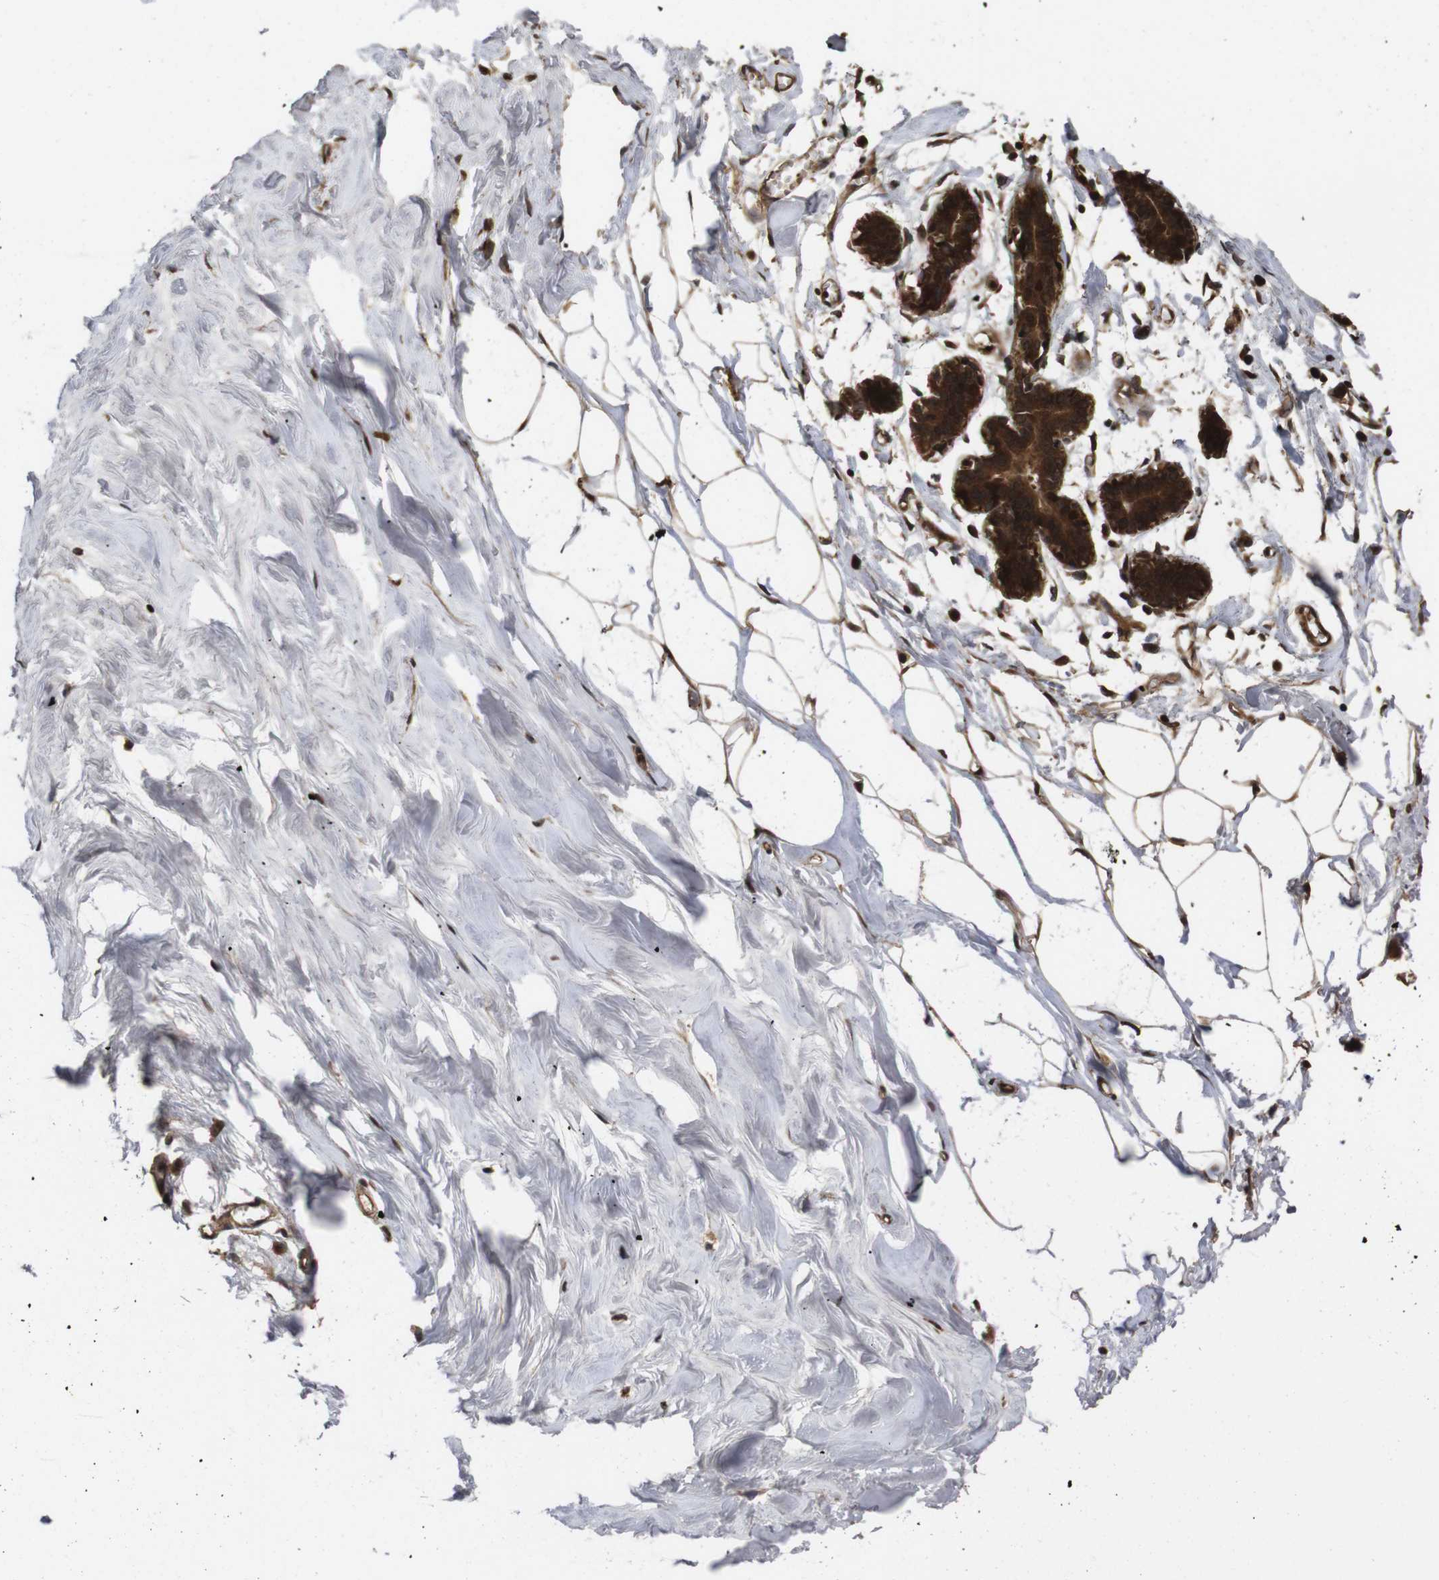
{"staining": {"intensity": "moderate", "quantity": ">75%", "location": "cytoplasmic/membranous,nuclear"}, "tissue": "breast", "cell_type": "Adipocytes", "image_type": "normal", "snomed": [{"axis": "morphology", "description": "Normal tissue, NOS"}, {"axis": "topography", "description": "Breast"}], "caption": "The immunohistochemical stain shows moderate cytoplasmic/membranous,nuclear positivity in adipocytes of normal breast.", "gene": "PTPN14", "patient": {"sex": "female", "age": 27}}